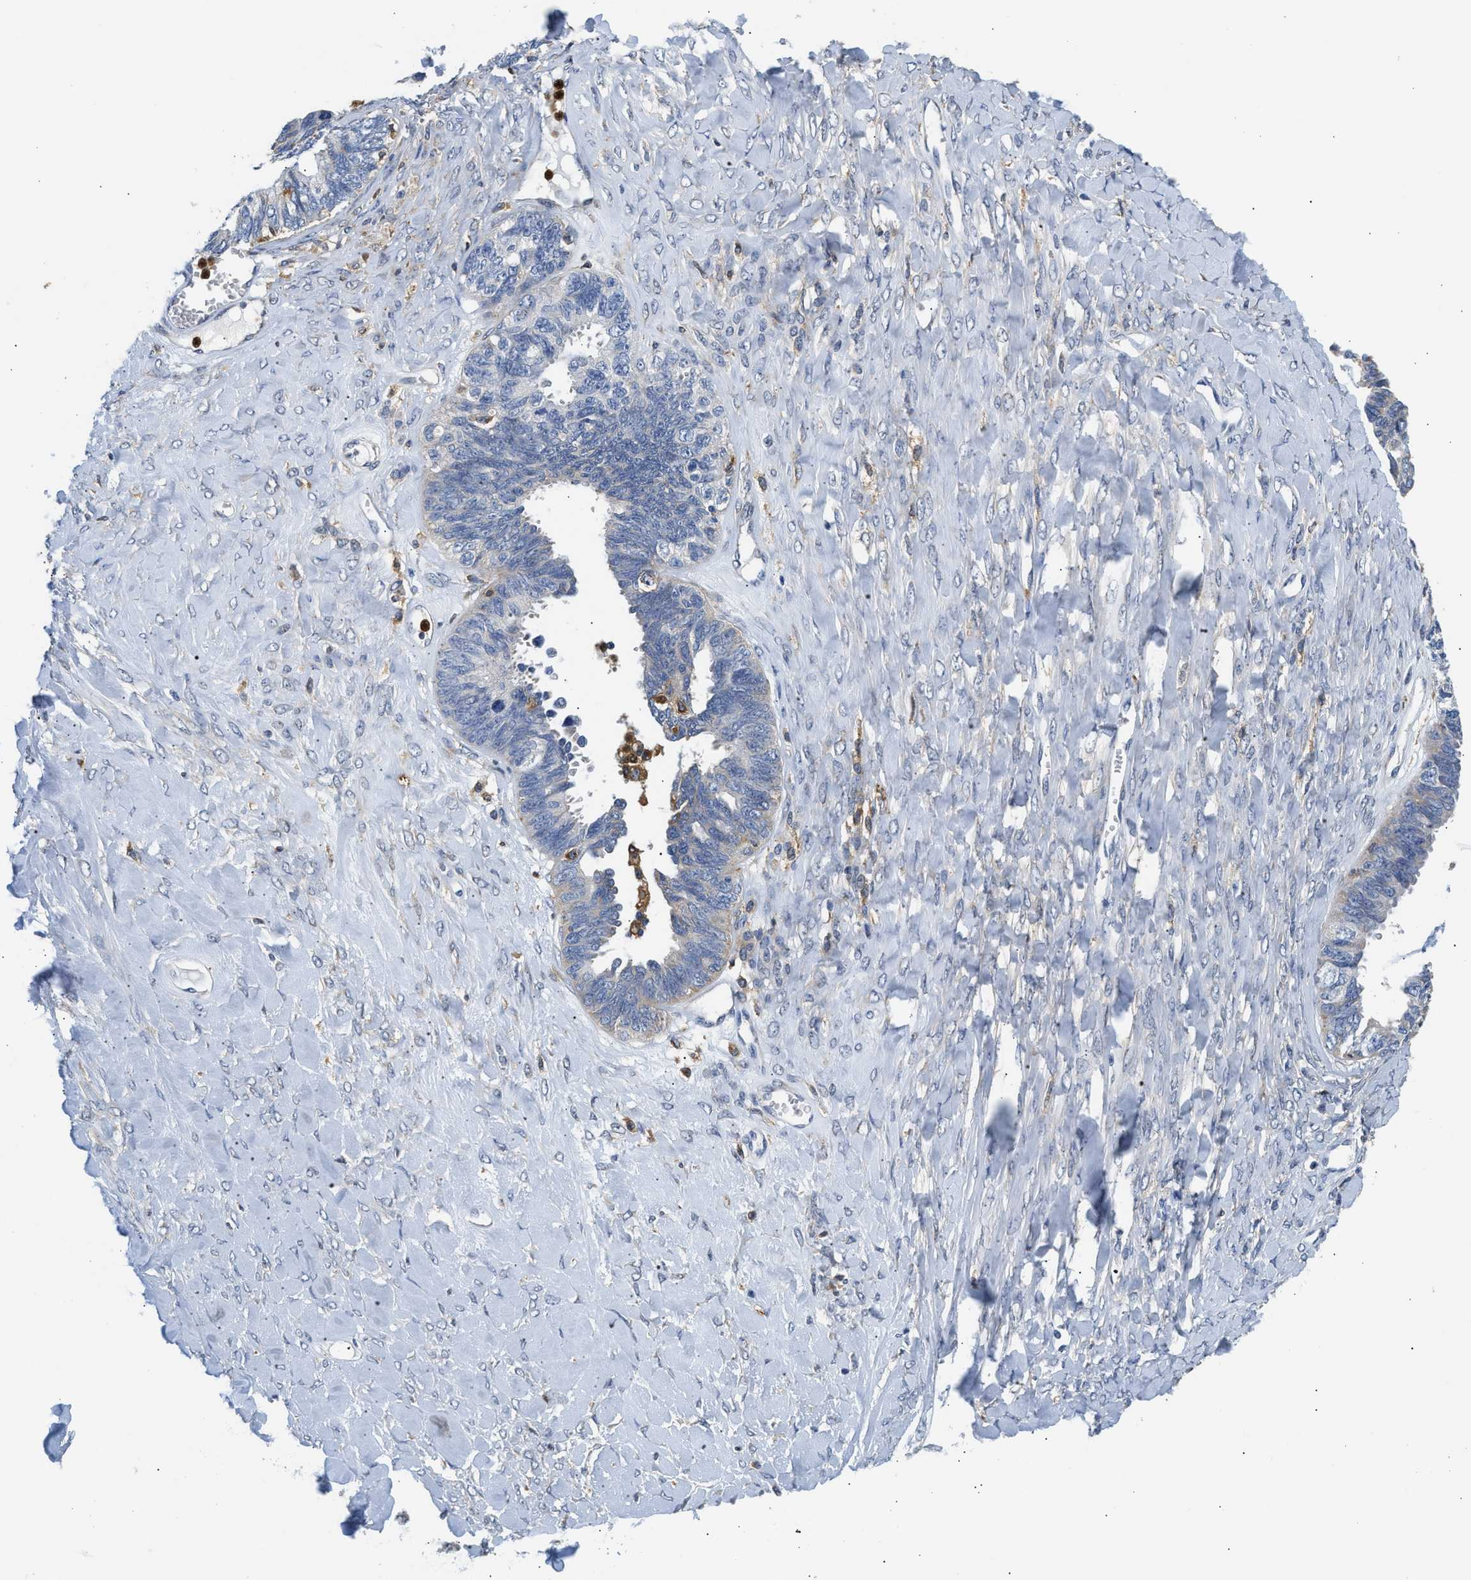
{"staining": {"intensity": "negative", "quantity": "none", "location": "none"}, "tissue": "ovarian cancer", "cell_type": "Tumor cells", "image_type": "cancer", "snomed": [{"axis": "morphology", "description": "Cystadenocarcinoma, serous, NOS"}, {"axis": "topography", "description": "Ovary"}], "caption": "A high-resolution photomicrograph shows immunohistochemistry staining of ovarian serous cystadenocarcinoma, which reveals no significant staining in tumor cells.", "gene": "RAB31", "patient": {"sex": "female", "age": 79}}